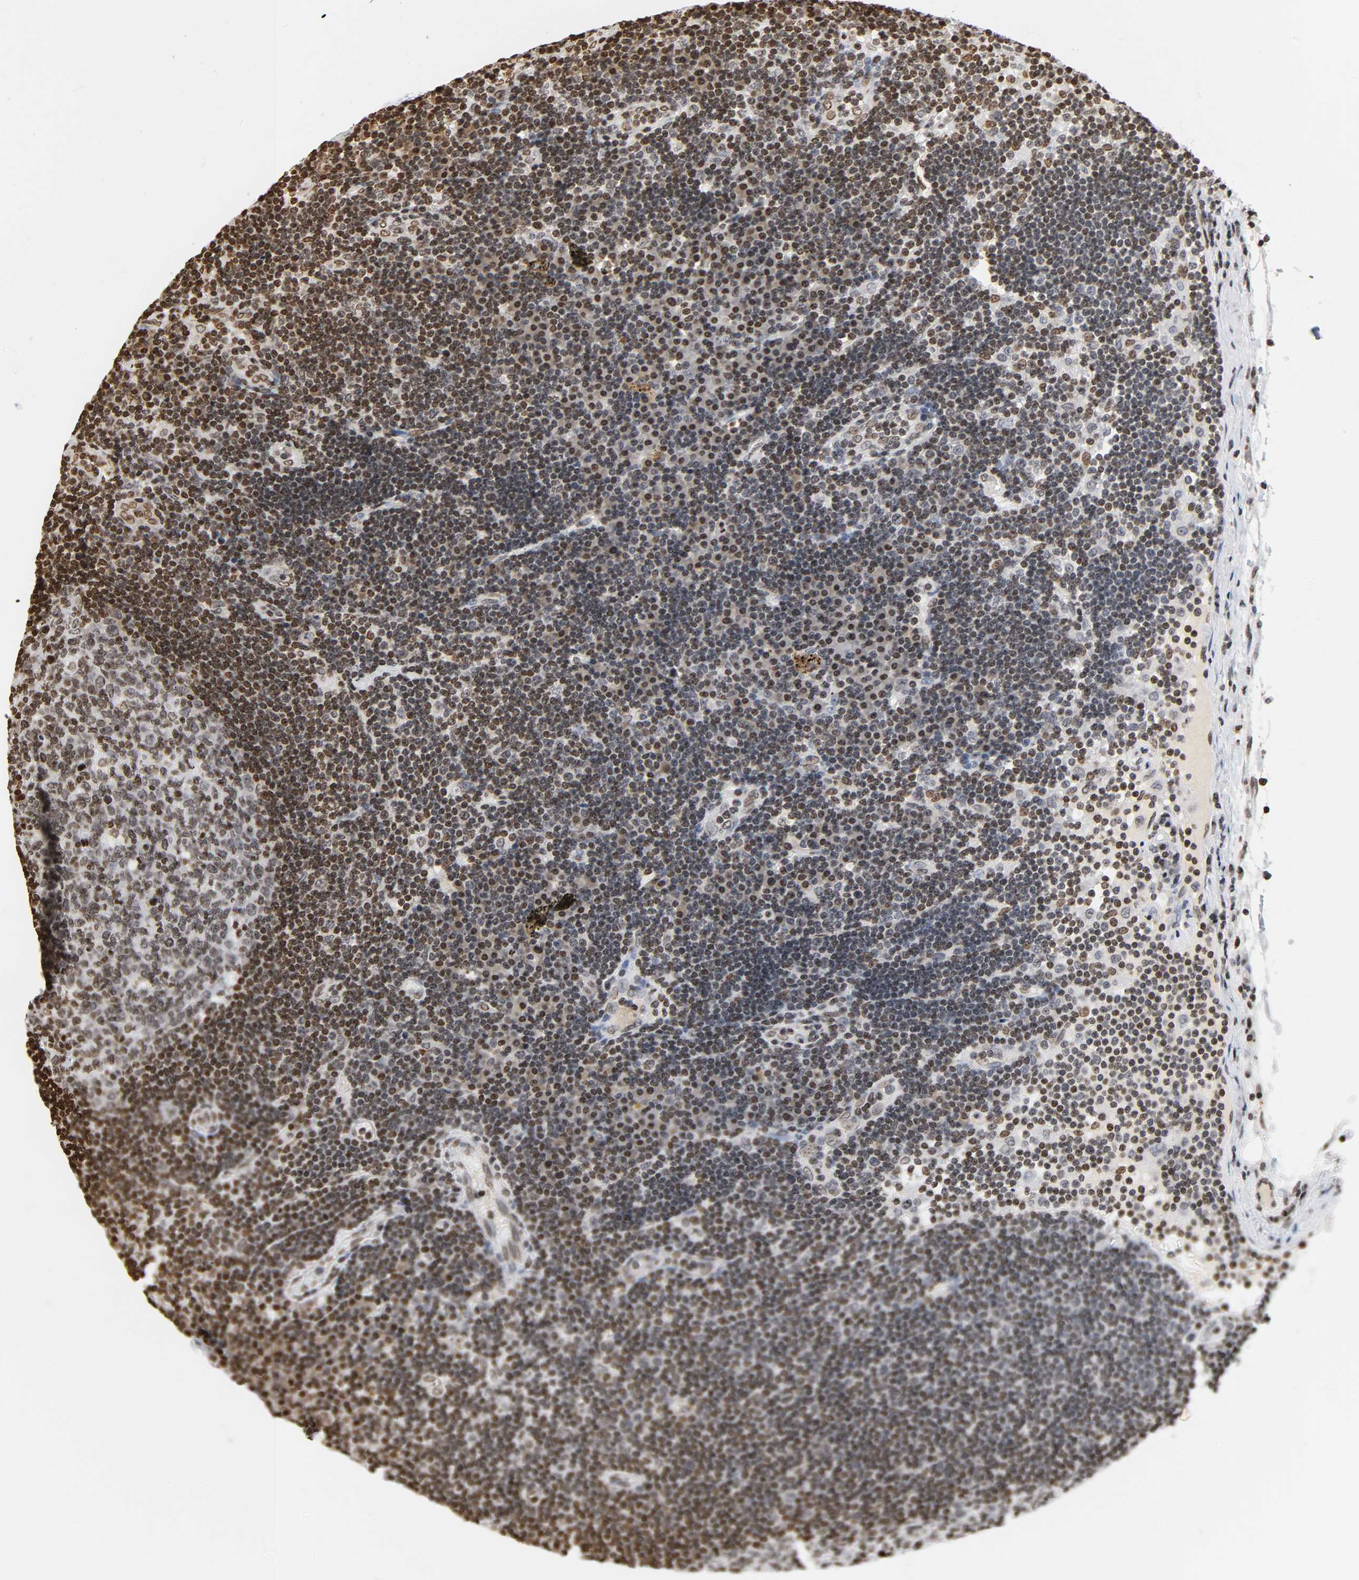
{"staining": {"intensity": "moderate", "quantity": ">75%", "location": "nuclear"}, "tissue": "lymph node", "cell_type": "Germinal center cells", "image_type": "normal", "snomed": [{"axis": "morphology", "description": "Normal tissue, NOS"}, {"axis": "morphology", "description": "Squamous cell carcinoma, metastatic, NOS"}, {"axis": "topography", "description": "Lymph node"}], "caption": "Germinal center cells exhibit medium levels of moderate nuclear staining in approximately >75% of cells in unremarkable human lymph node.", "gene": "HOXA6", "patient": {"sex": "female", "age": 53}}